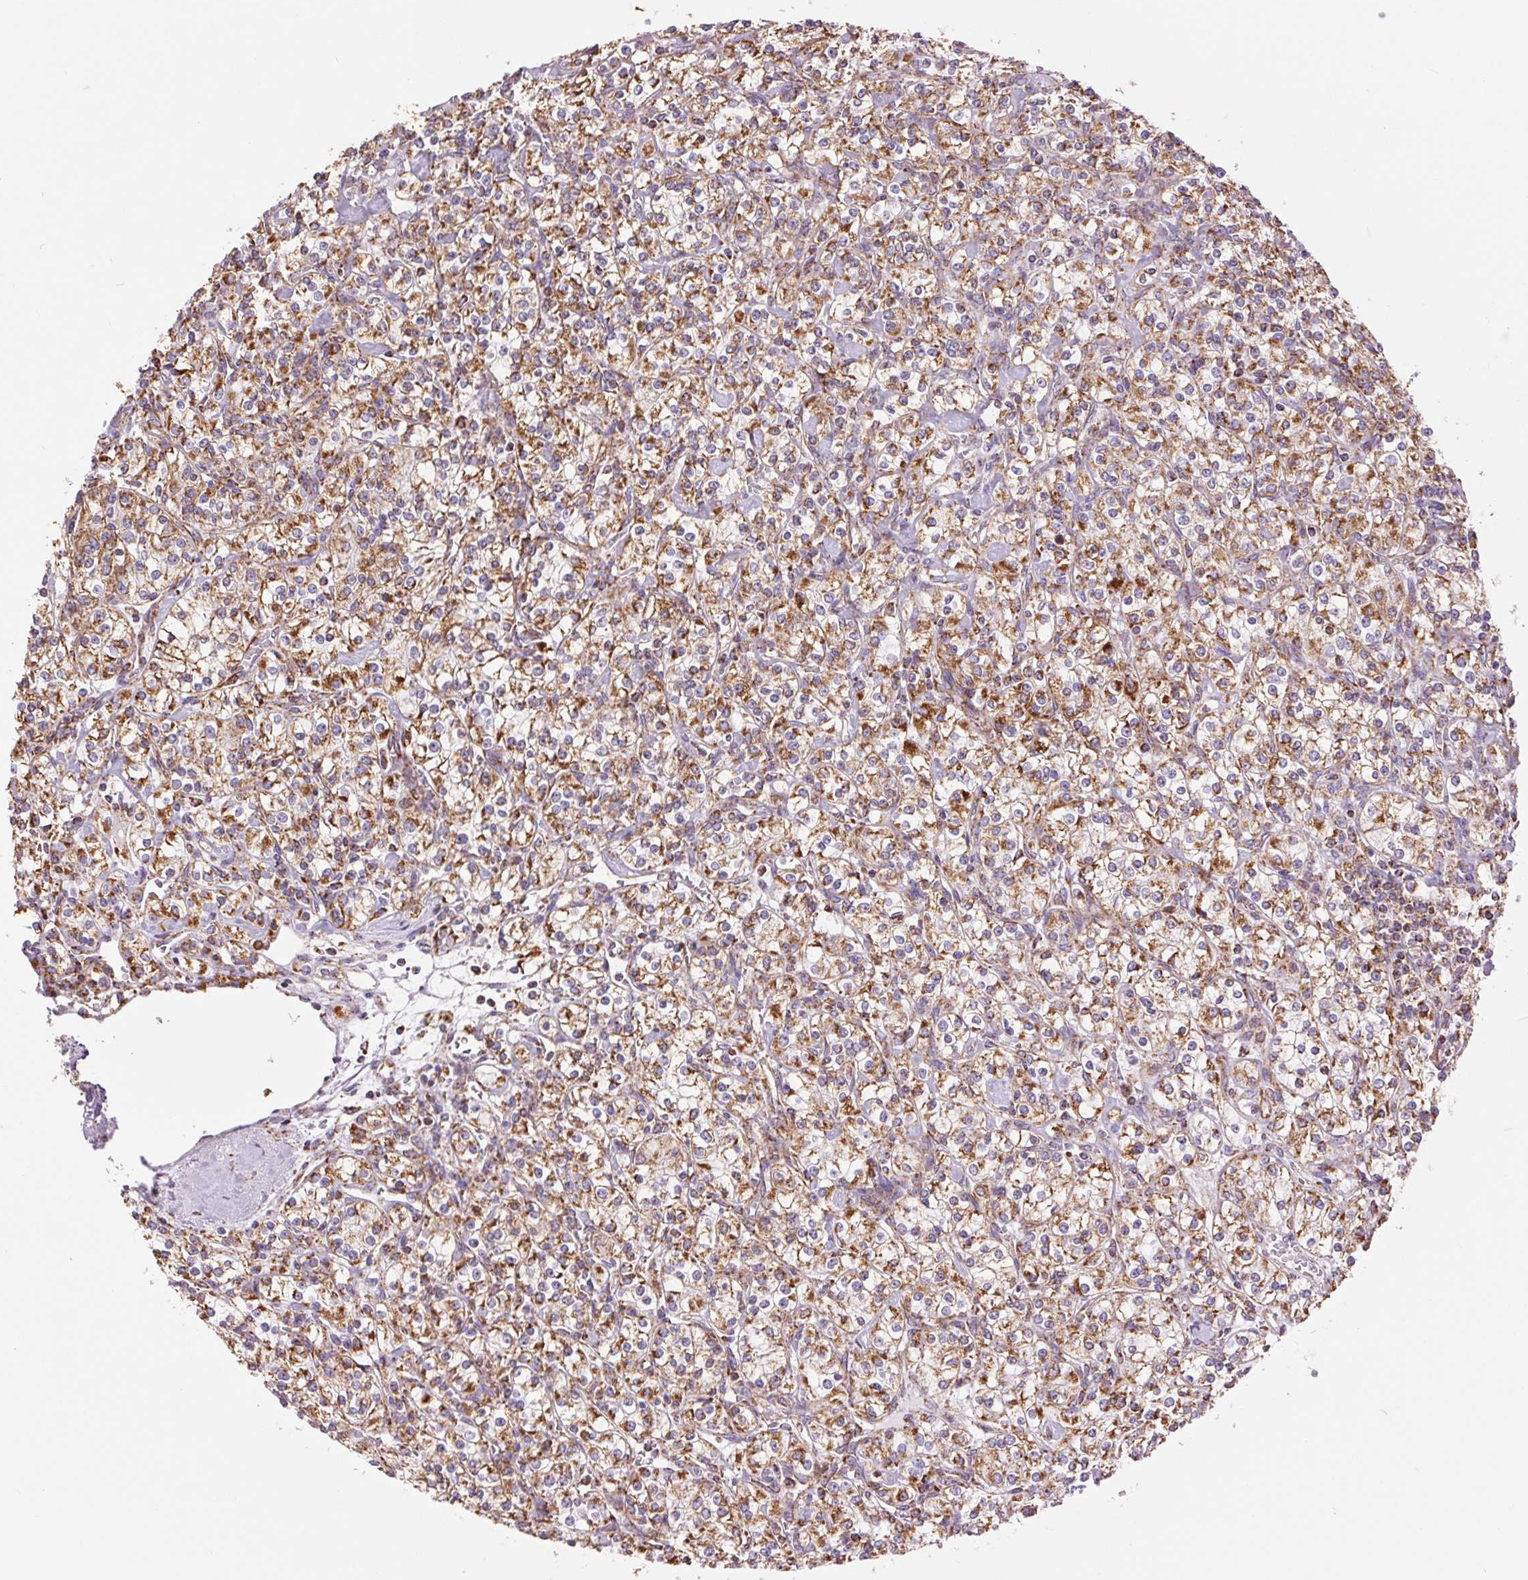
{"staining": {"intensity": "strong", "quantity": ">75%", "location": "cytoplasmic/membranous"}, "tissue": "renal cancer", "cell_type": "Tumor cells", "image_type": "cancer", "snomed": [{"axis": "morphology", "description": "Adenocarcinoma, NOS"}, {"axis": "topography", "description": "Kidney"}], "caption": "DAB immunohistochemical staining of adenocarcinoma (renal) exhibits strong cytoplasmic/membranous protein positivity in about >75% of tumor cells. (brown staining indicates protein expression, while blue staining denotes nuclei).", "gene": "ATP5PB", "patient": {"sex": "male", "age": 77}}